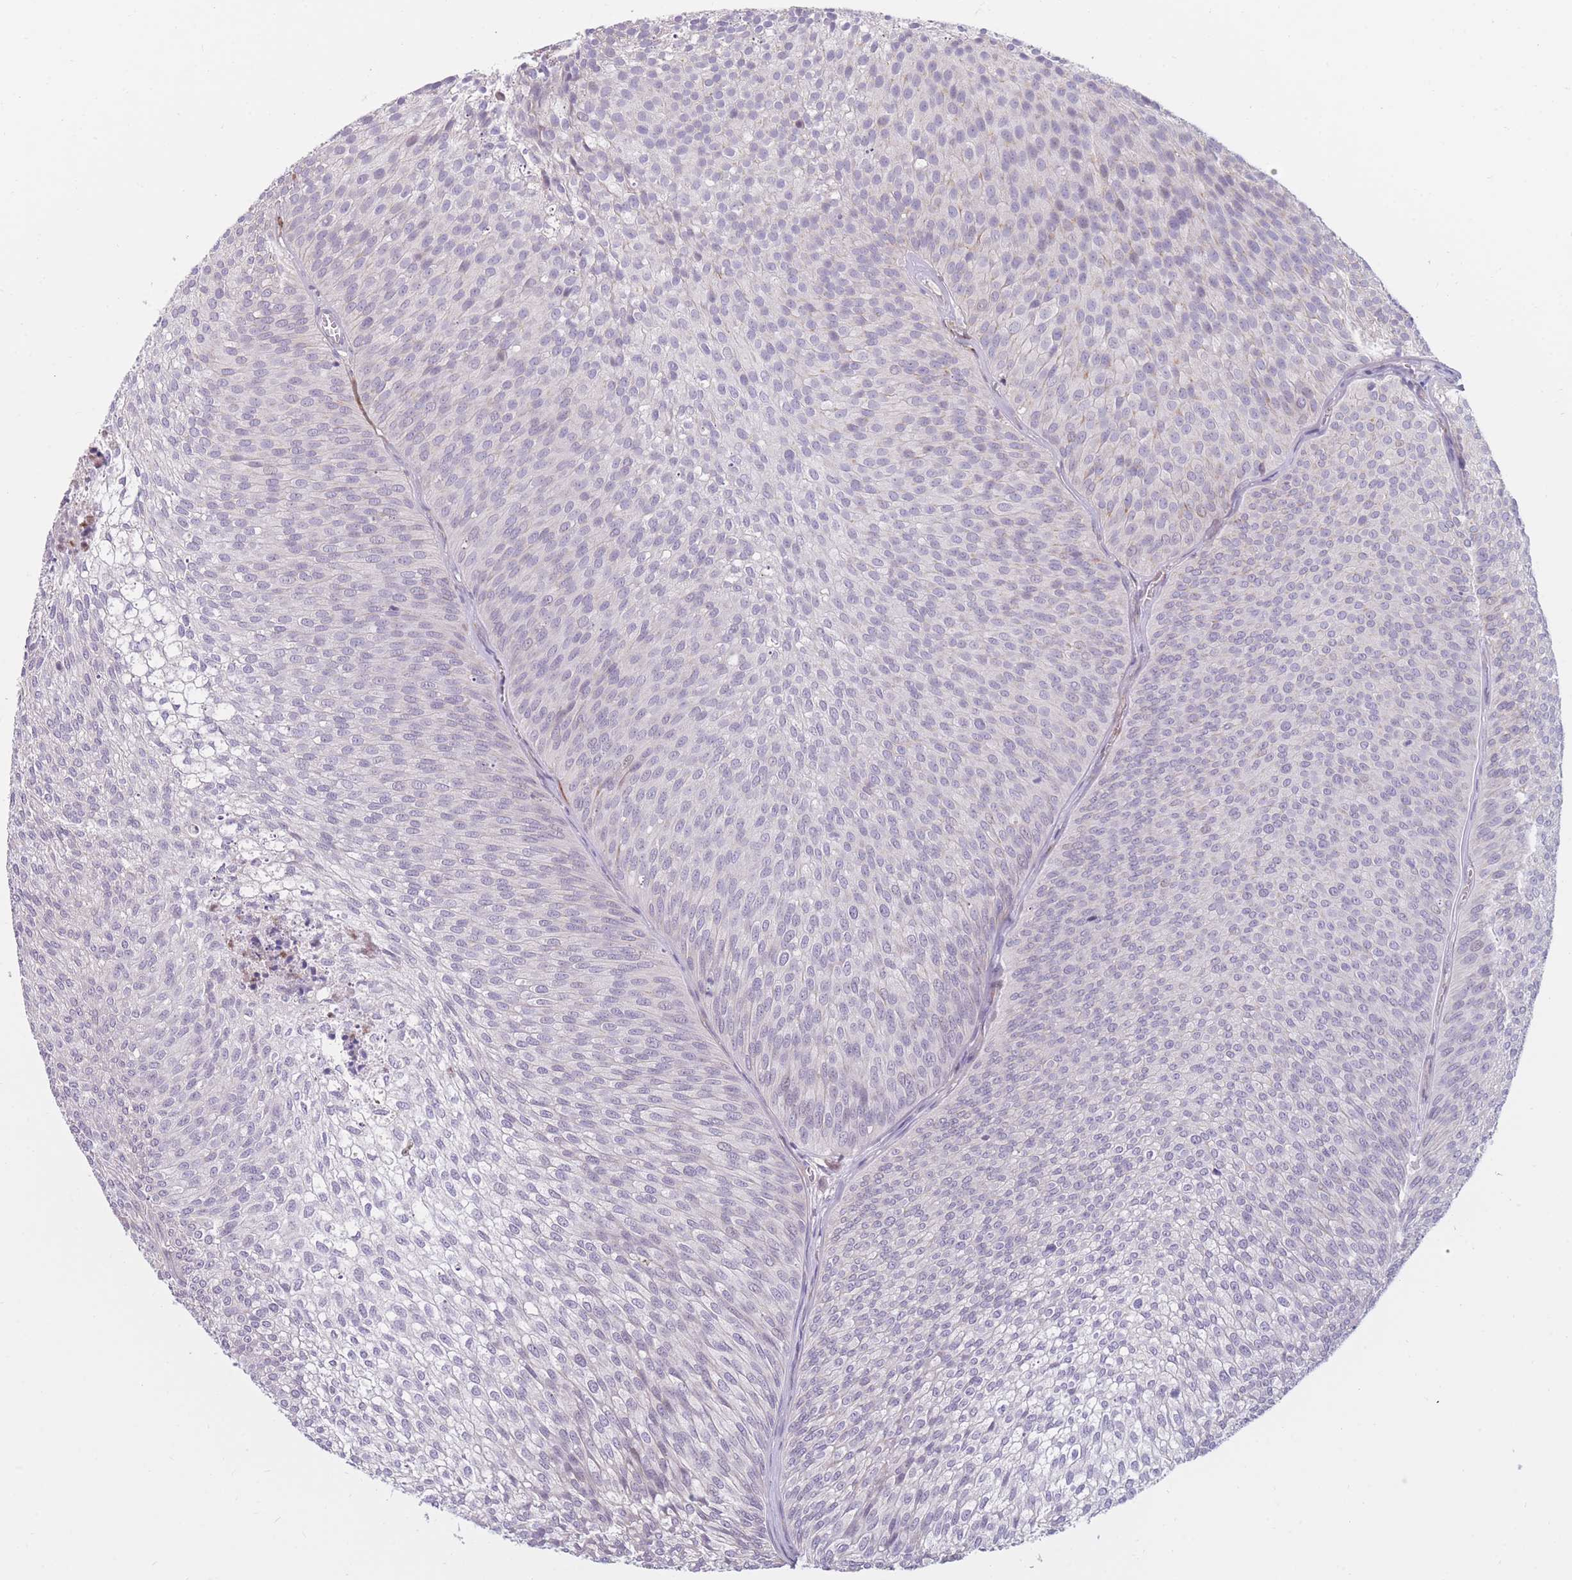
{"staining": {"intensity": "negative", "quantity": "none", "location": "none"}, "tissue": "urothelial cancer", "cell_type": "Tumor cells", "image_type": "cancer", "snomed": [{"axis": "morphology", "description": "Urothelial carcinoma, Low grade"}, {"axis": "topography", "description": "Urinary bladder"}], "caption": "Immunohistochemistry (IHC) of human urothelial cancer displays no positivity in tumor cells.", "gene": "CCNQ", "patient": {"sex": "male", "age": 91}}